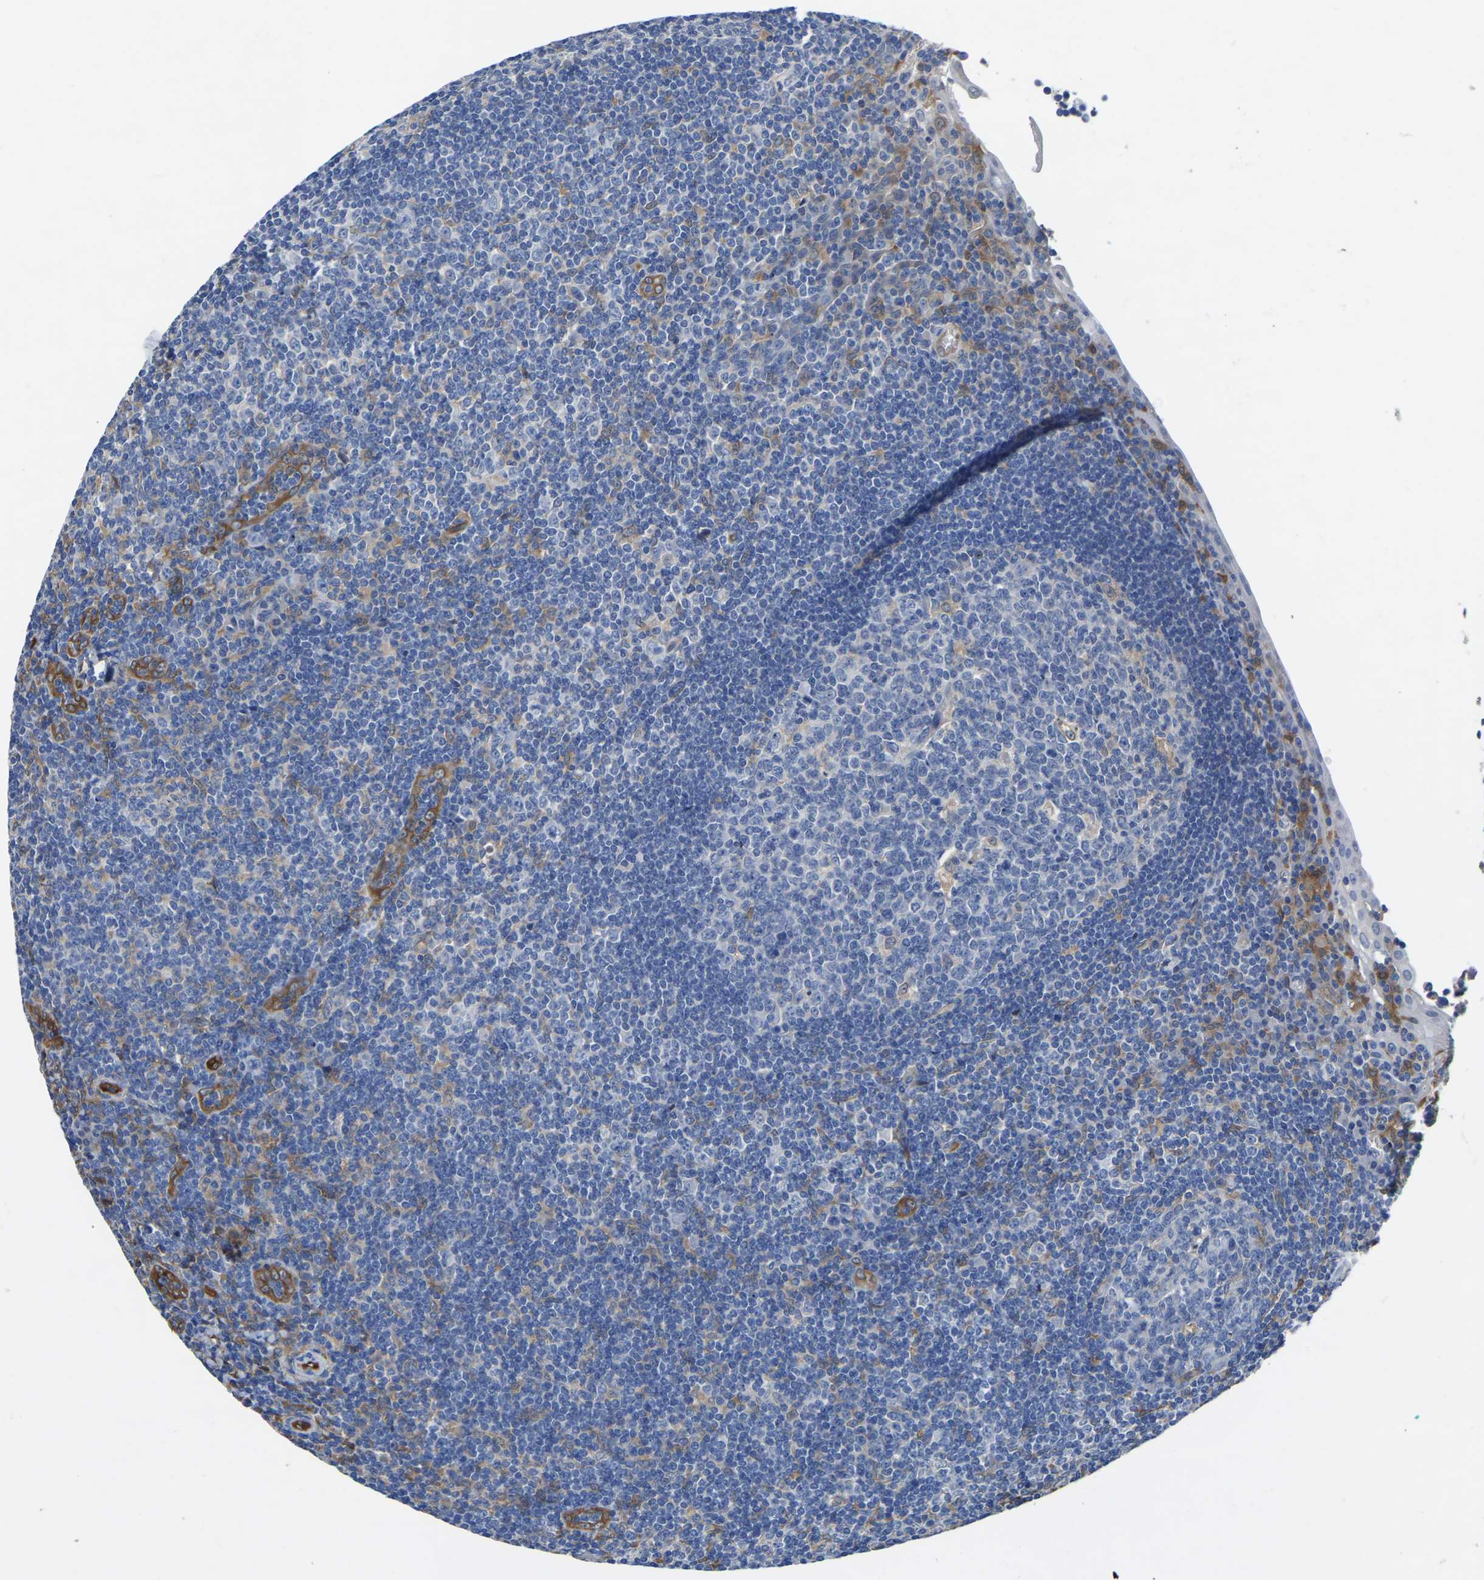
{"staining": {"intensity": "negative", "quantity": "none", "location": "none"}, "tissue": "tonsil", "cell_type": "Germinal center cells", "image_type": "normal", "snomed": [{"axis": "morphology", "description": "Normal tissue, NOS"}, {"axis": "topography", "description": "Tonsil"}], "caption": "Germinal center cells show no significant protein expression in benign tonsil.", "gene": "ATG2B", "patient": {"sex": "male", "age": 37}}